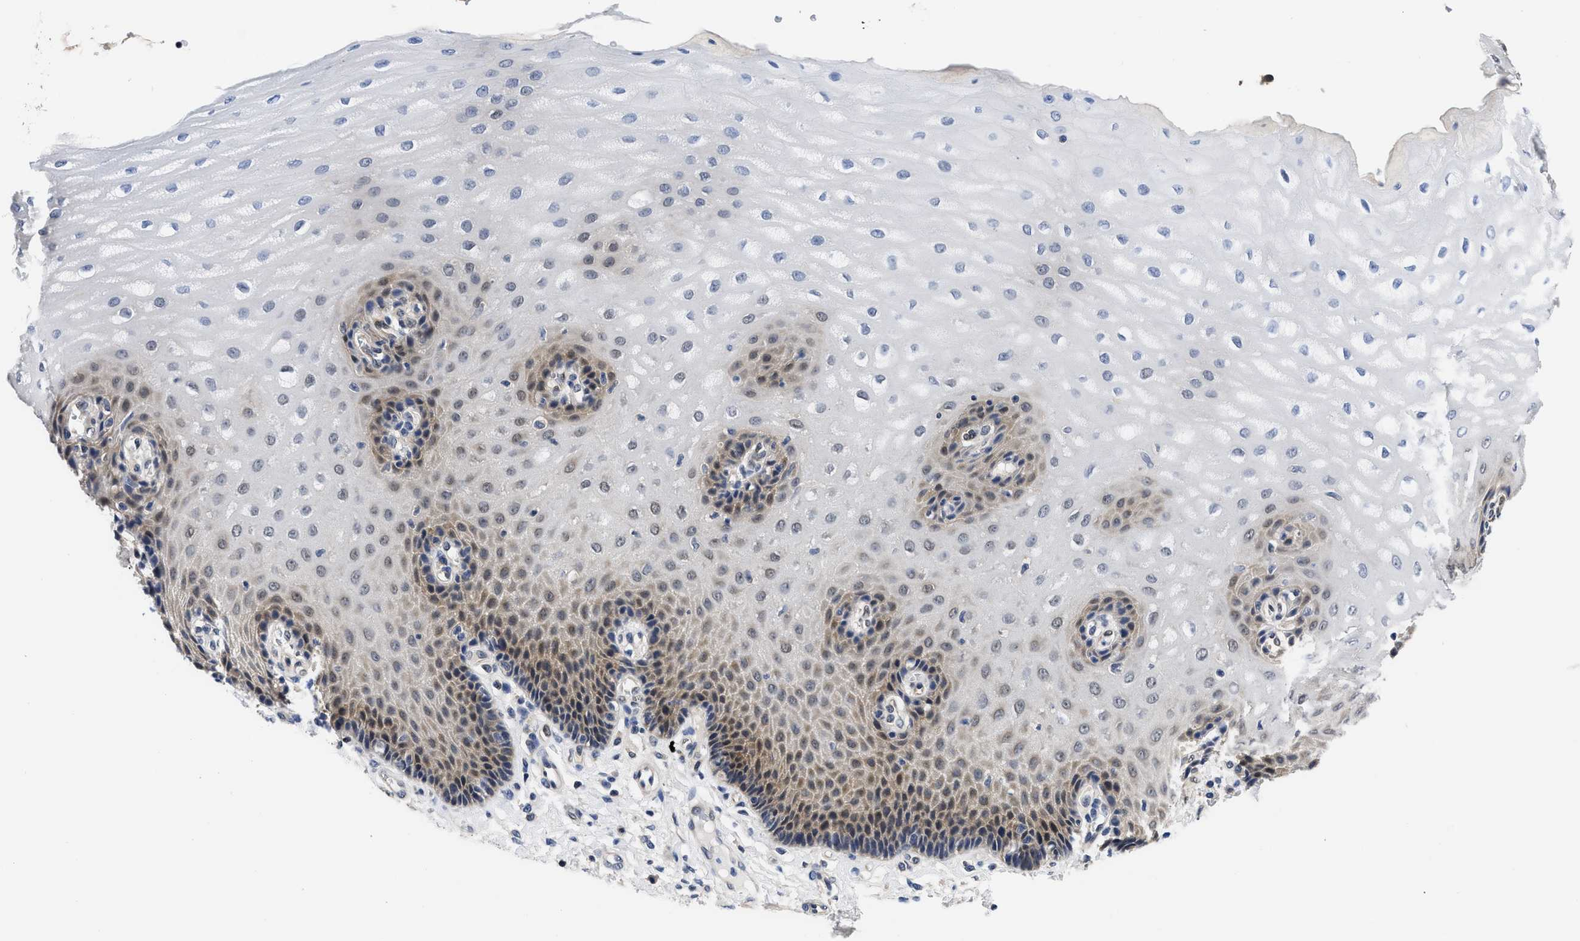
{"staining": {"intensity": "strong", "quantity": "25%-75%", "location": "cytoplasmic/membranous,nuclear"}, "tissue": "esophagus", "cell_type": "Squamous epithelial cells", "image_type": "normal", "snomed": [{"axis": "morphology", "description": "Normal tissue, NOS"}, {"axis": "topography", "description": "Esophagus"}], "caption": "DAB immunohistochemical staining of unremarkable human esophagus exhibits strong cytoplasmic/membranous,nuclear protein positivity in about 25%-75% of squamous epithelial cells. (Stains: DAB (3,3'-diaminobenzidine) in brown, nuclei in blue, Microscopy: brightfield microscopy at high magnification).", "gene": "XPO5", "patient": {"sex": "male", "age": 54}}